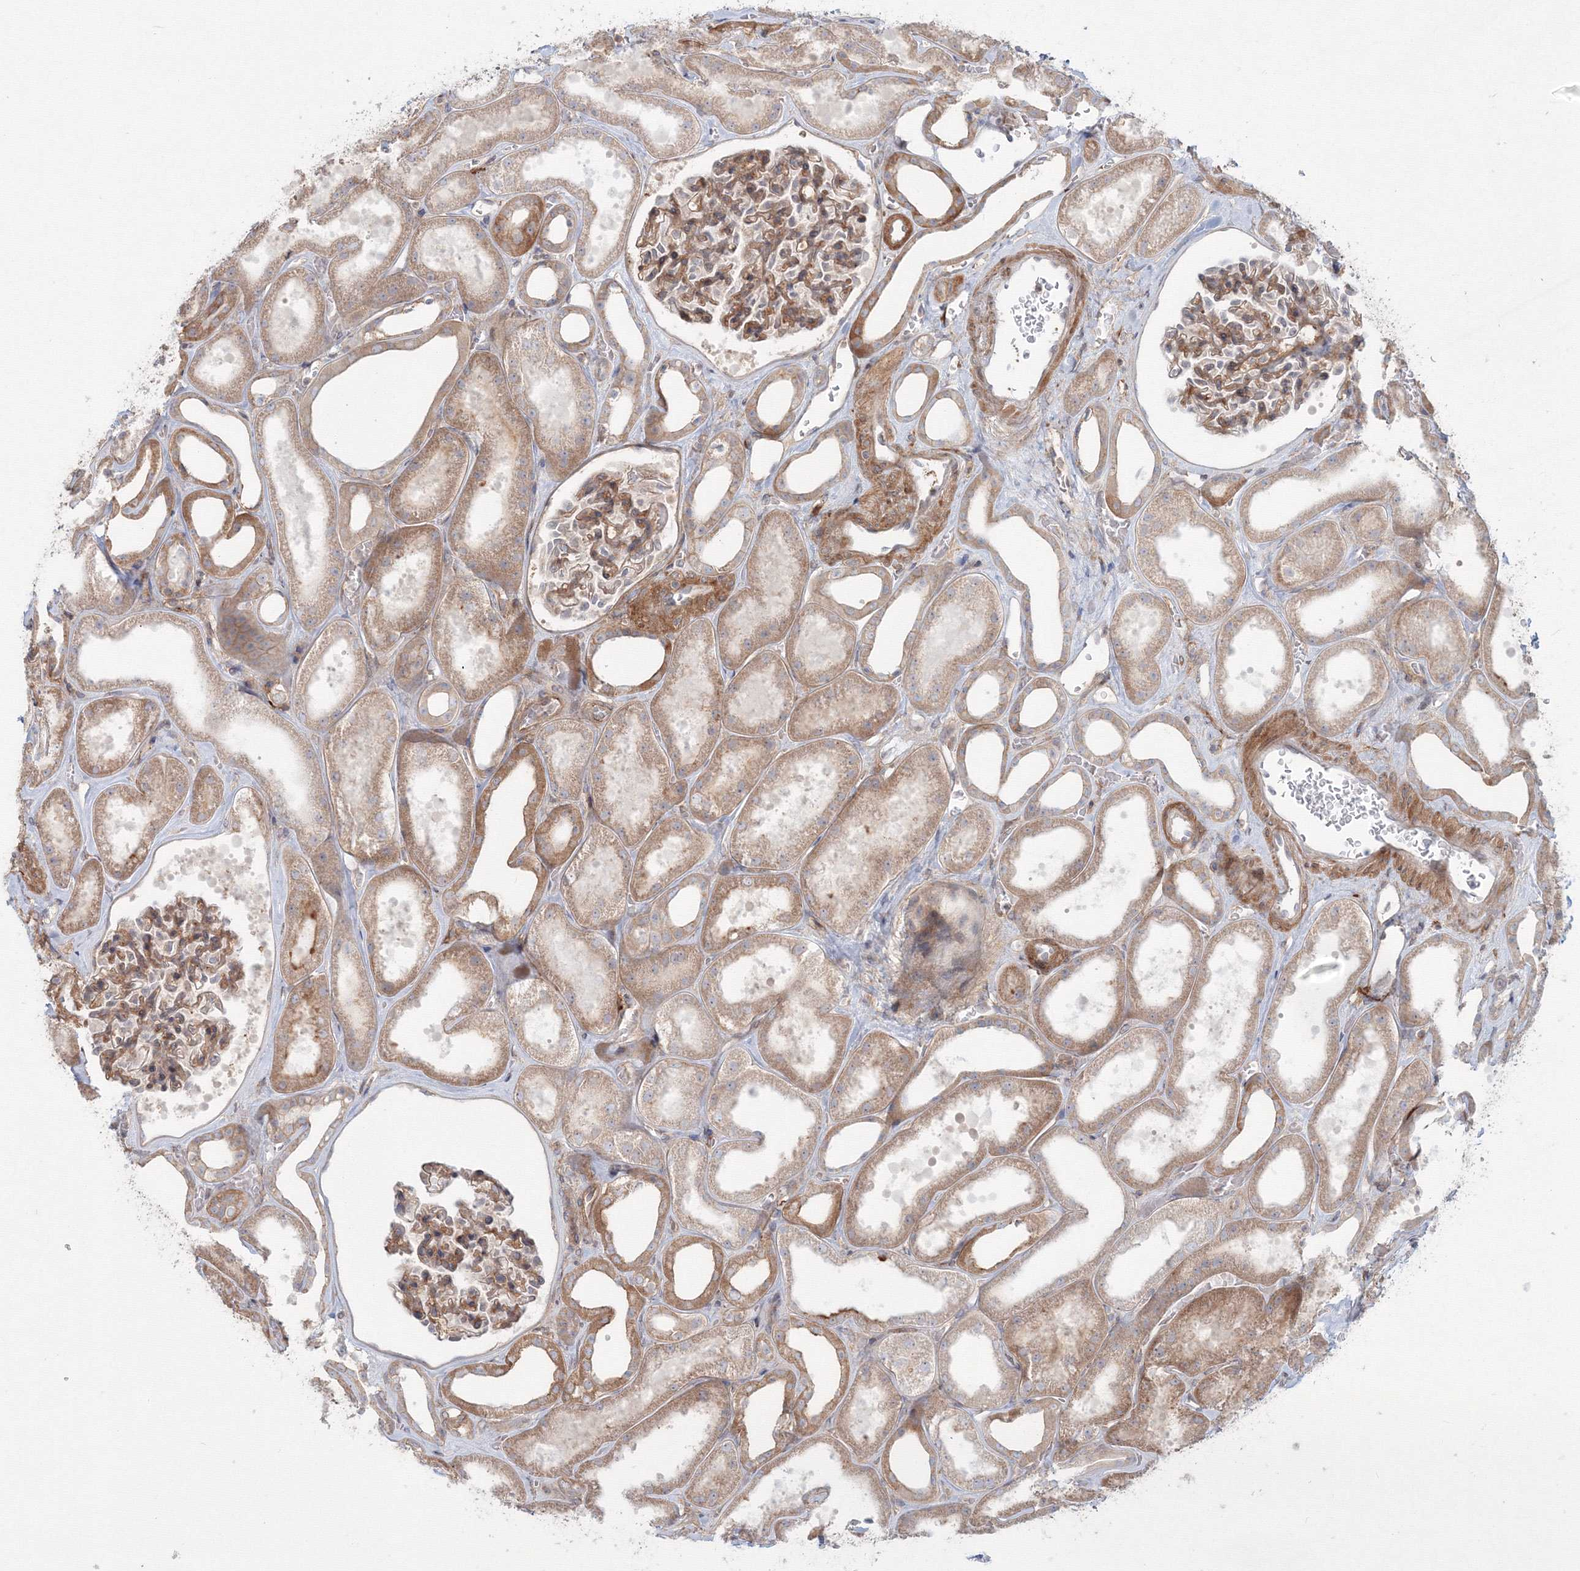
{"staining": {"intensity": "moderate", "quantity": "25%-75%", "location": "cytoplasmic/membranous"}, "tissue": "kidney", "cell_type": "Cells in glomeruli", "image_type": "normal", "snomed": [{"axis": "morphology", "description": "Normal tissue, NOS"}, {"axis": "morphology", "description": "Adenocarcinoma, NOS"}, {"axis": "topography", "description": "Kidney"}], "caption": "Protein expression by IHC reveals moderate cytoplasmic/membranous staining in approximately 25%-75% of cells in glomeruli in unremarkable kidney. The staining was performed using DAB, with brown indicating positive protein expression. Nuclei are stained blue with hematoxylin.", "gene": "SH3PXD2A", "patient": {"sex": "female", "age": 68}}